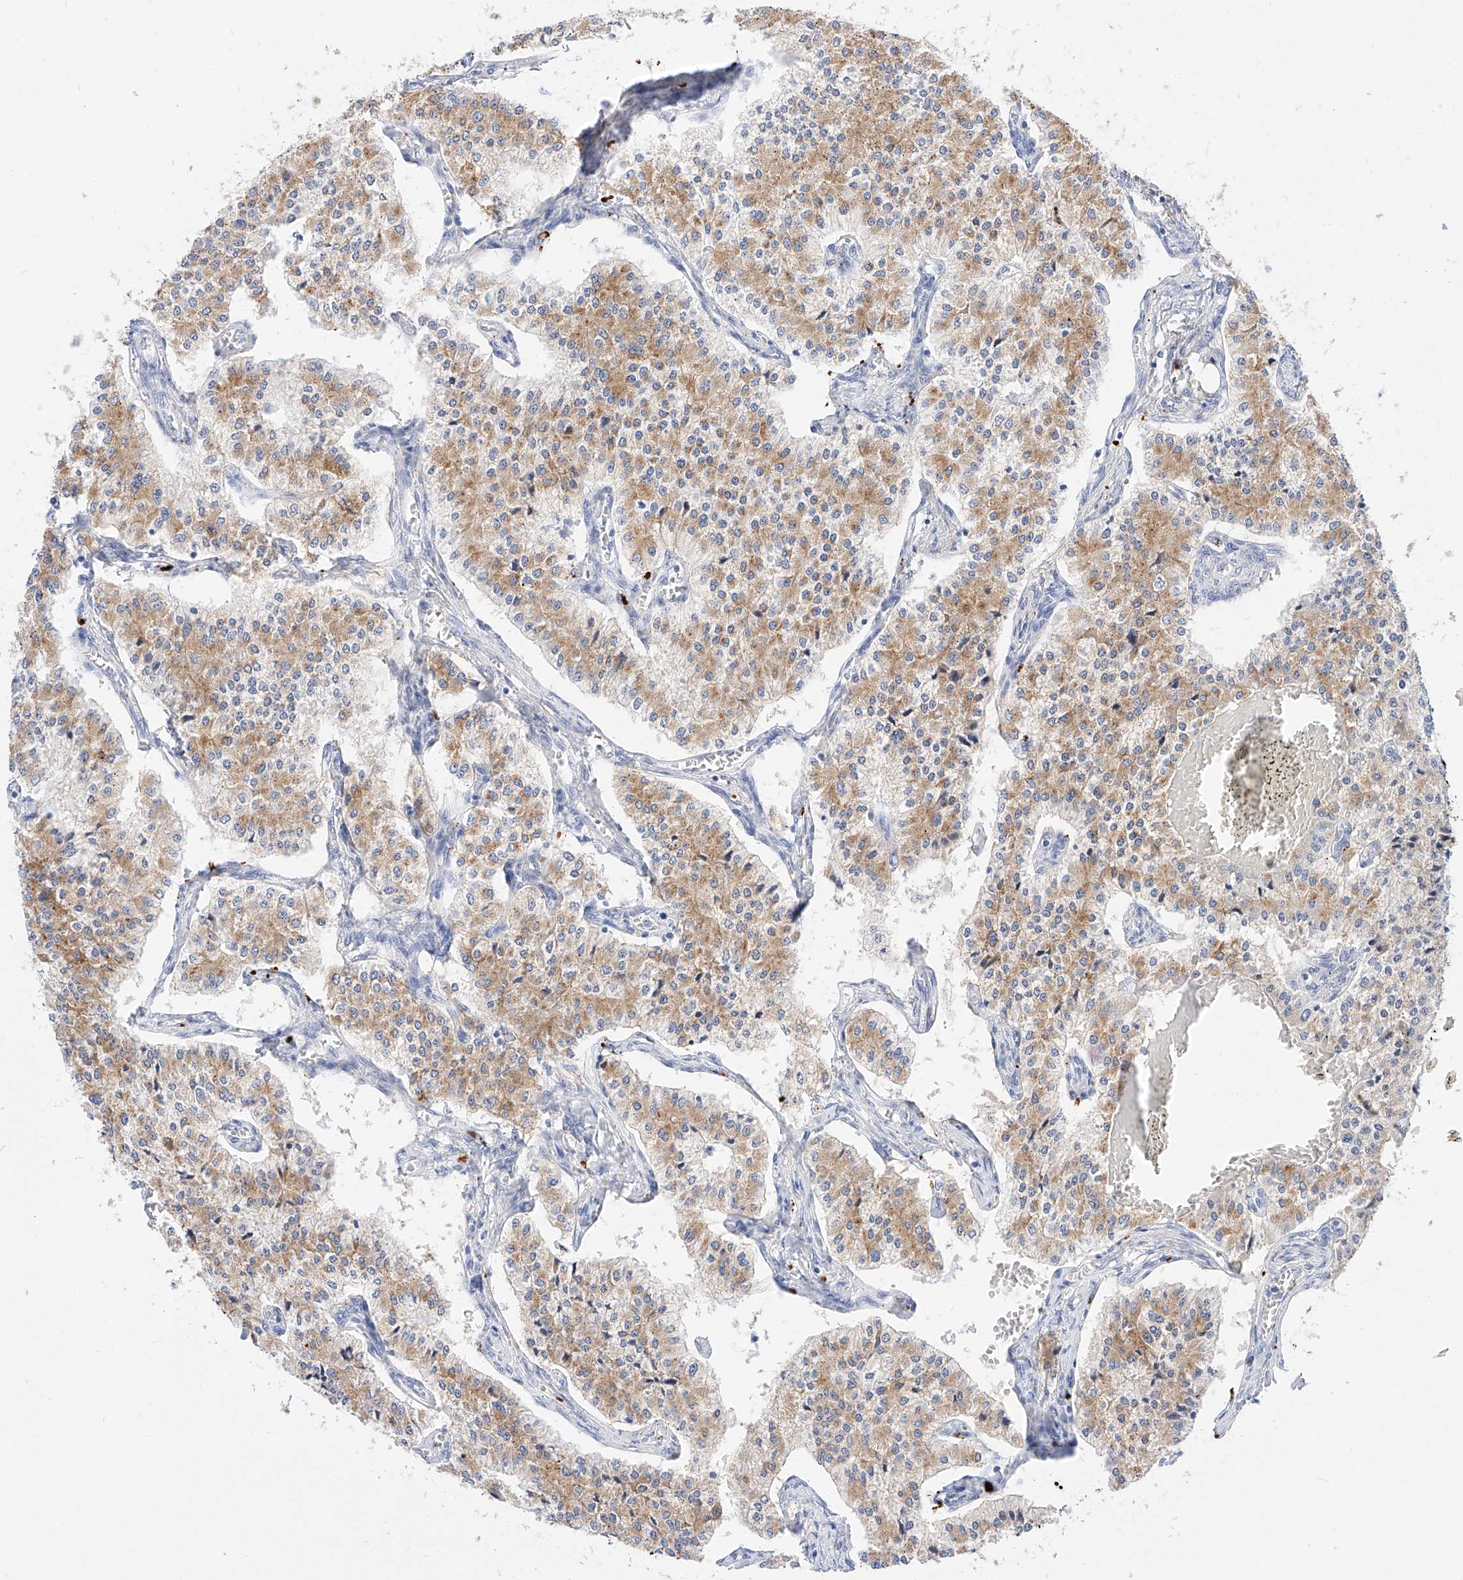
{"staining": {"intensity": "moderate", "quantity": ">75%", "location": "cytoplasmic/membranous"}, "tissue": "carcinoid", "cell_type": "Tumor cells", "image_type": "cancer", "snomed": [{"axis": "morphology", "description": "Carcinoid, malignant, NOS"}, {"axis": "topography", "description": "Colon"}], "caption": "Moderate cytoplasmic/membranous protein expression is present in approximately >75% of tumor cells in carcinoid.", "gene": "MAP7", "patient": {"sex": "female", "age": 52}}